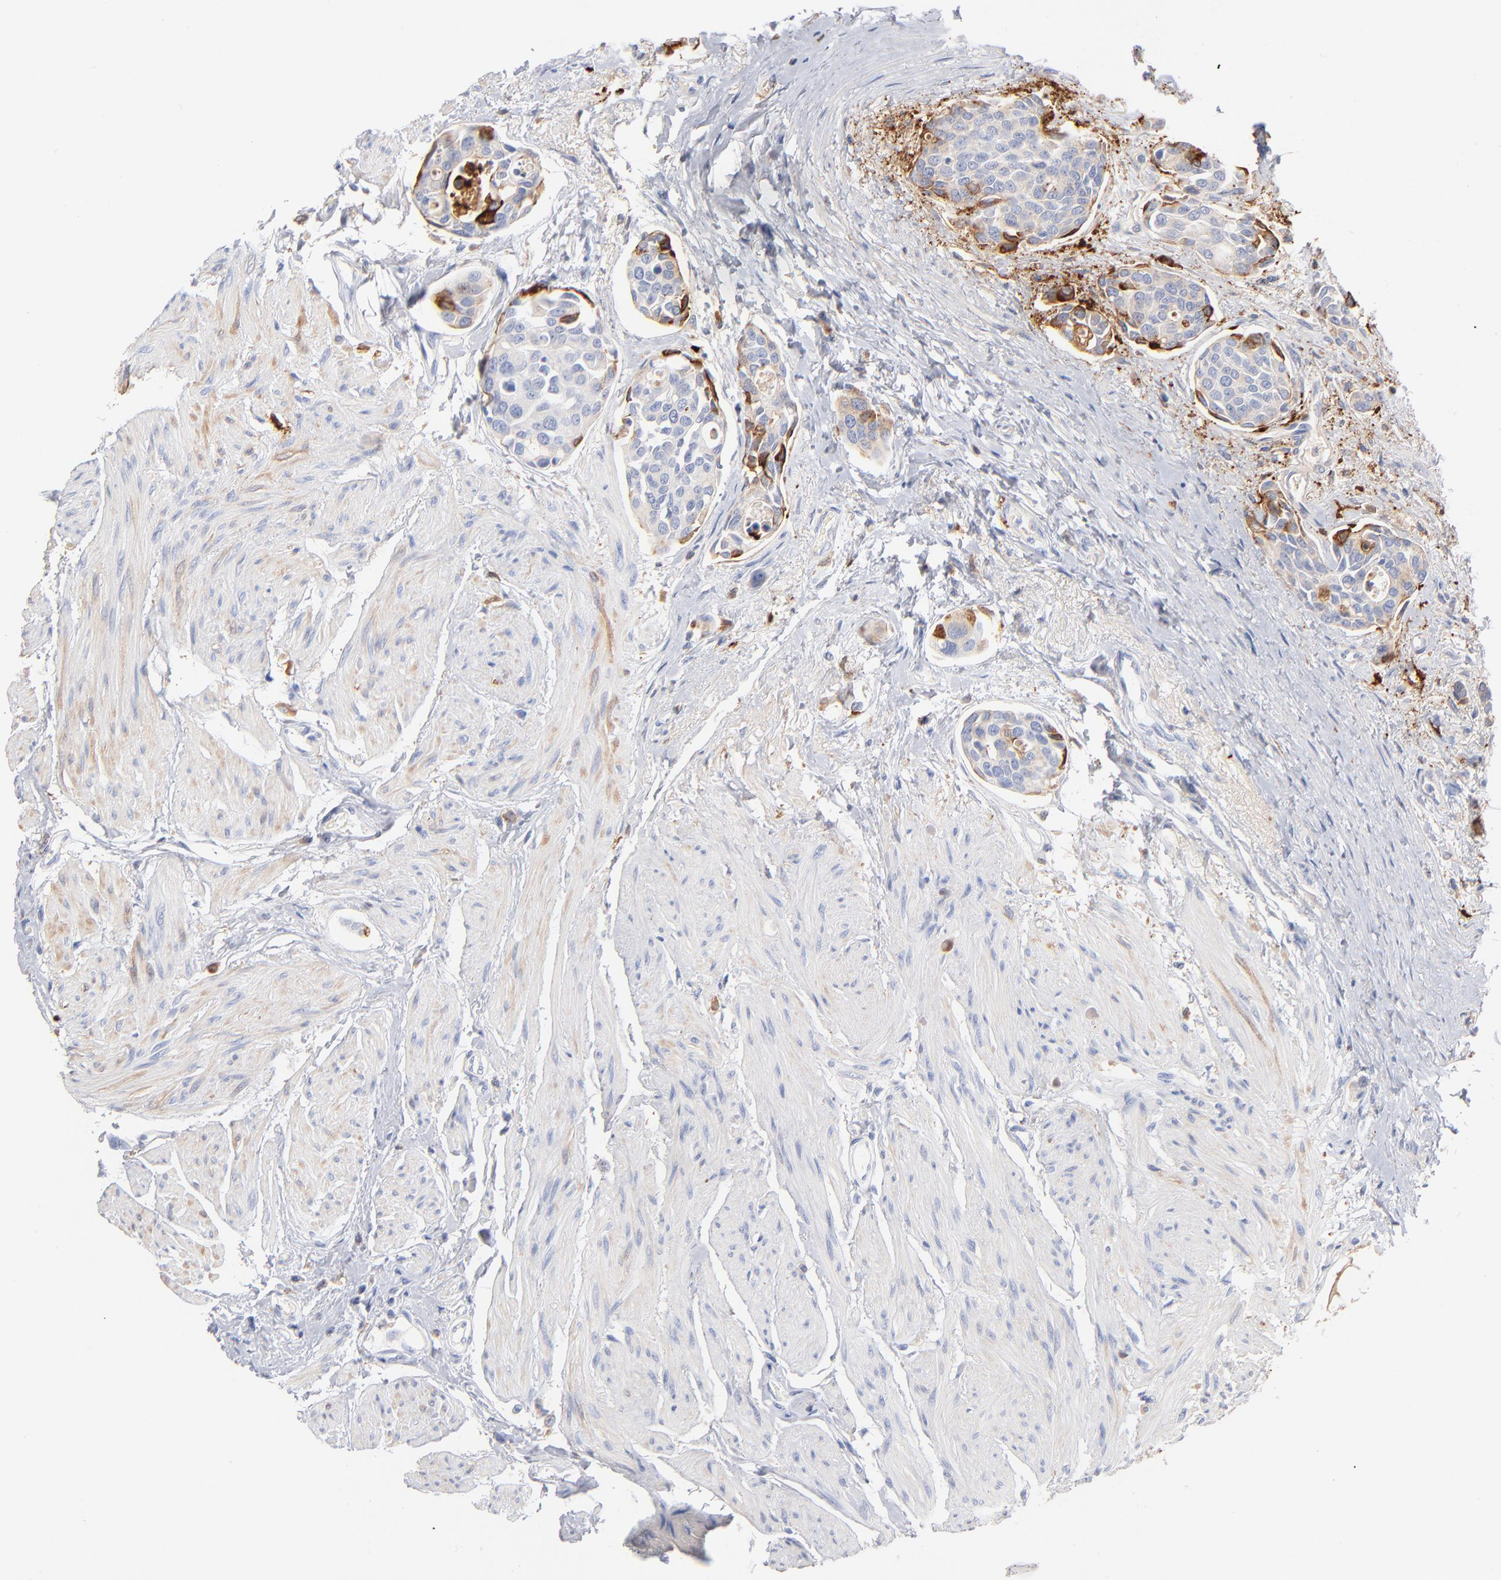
{"staining": {"intensity": "negative", "quantity": "none", "location": "none"}, "tissue": "urothelial cancer", "cell_type": "Tumor cells", "image_type": "cancer", "snomed": [{"axis": "morphology", "description": "Urothelial carcinoma, High grade"}, {"axis": "topography", "description": "Urinary bladder"}], "caption": "Immunohistochemistry of high-grade urothelial carcinoma exhibits no staining in tumor cells. (DAB (3,3'-diaminobenzidine) IHC visualized using brightfield microscopy, high magnification).", "gene": "APOH", "patient": {"sex": "male", "age": 78}}